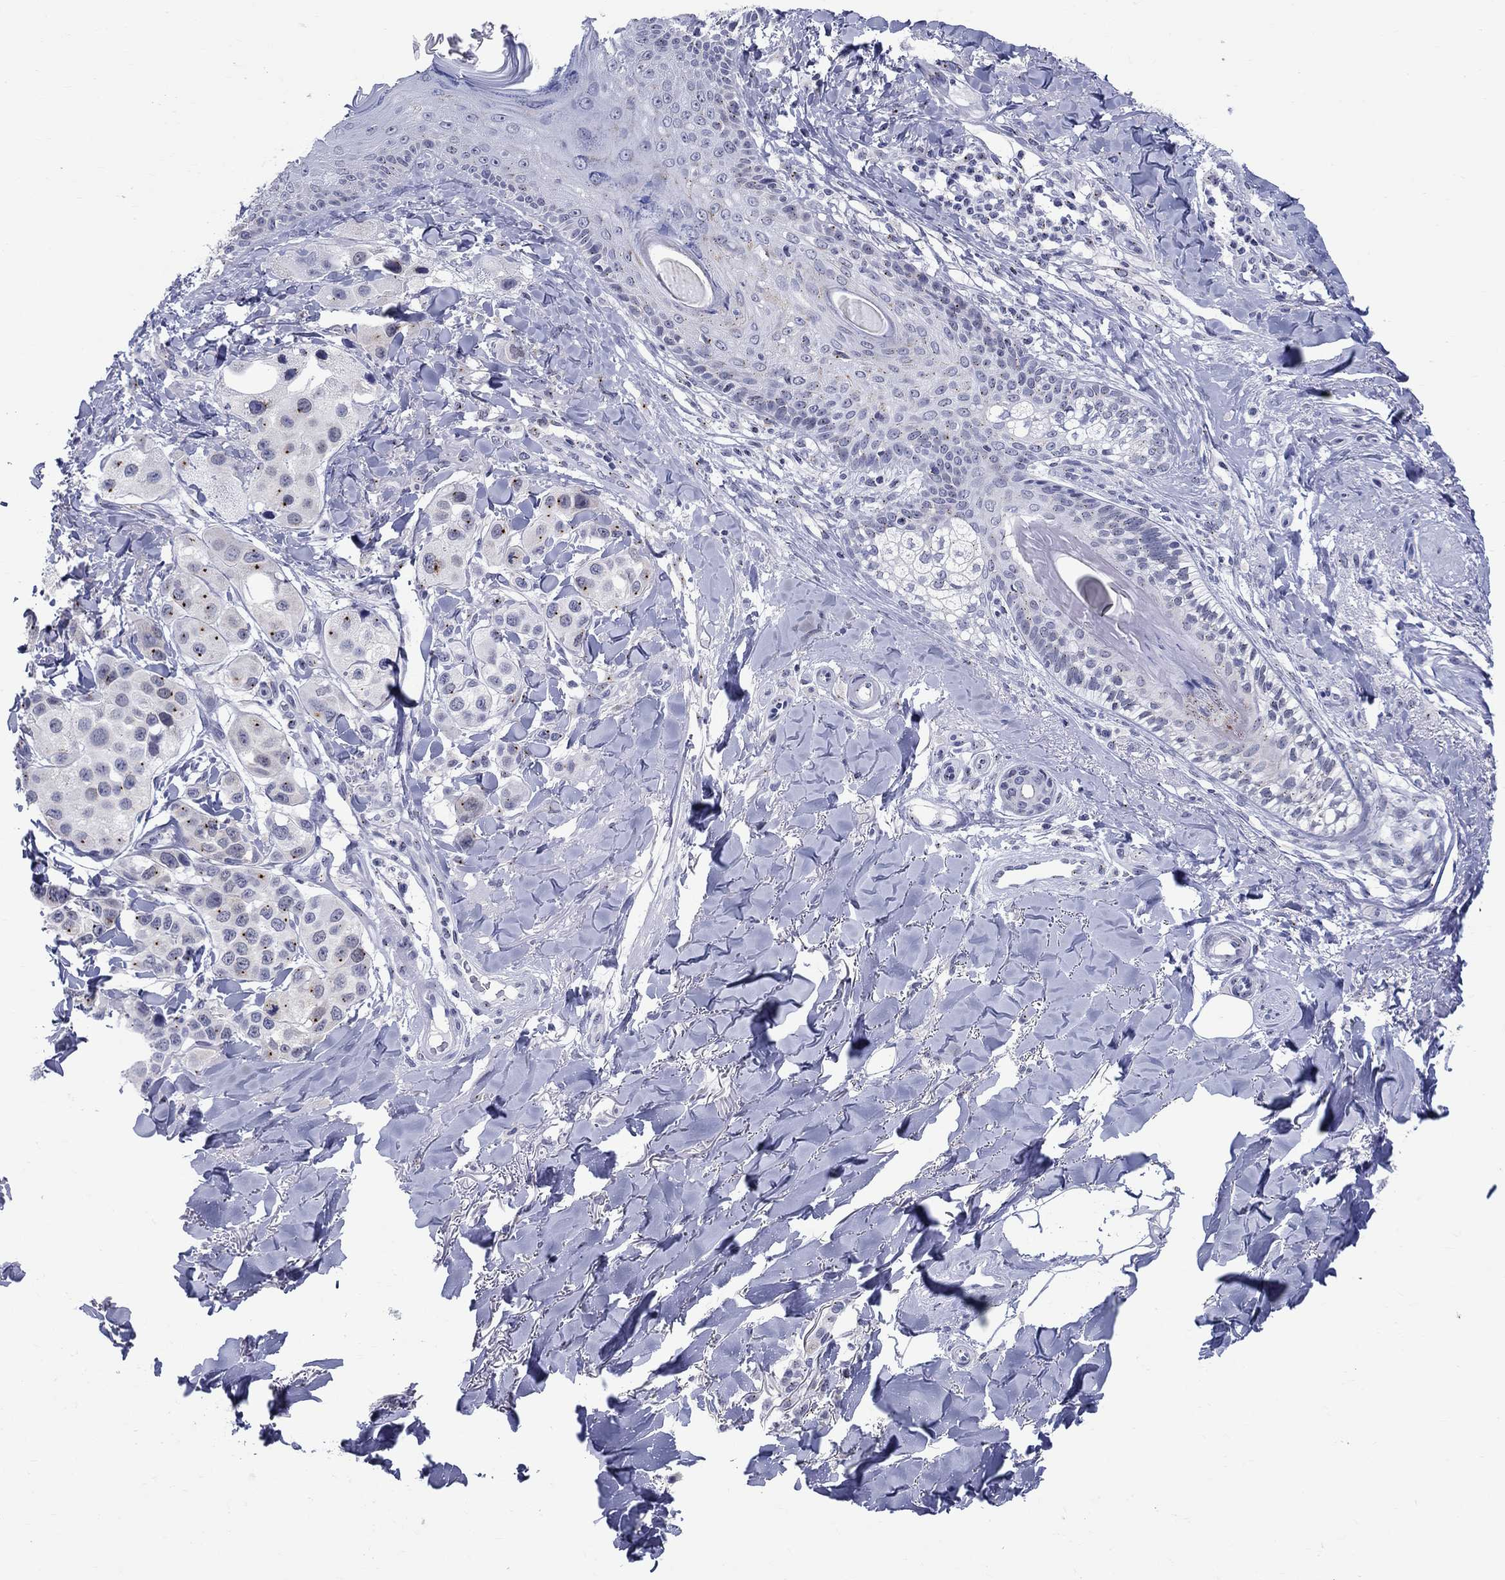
{"staining": {"intensity": "weak", "quantity": ">75%", "location": "cytoplasmic/membranous"}, "tissue": "melanoma", "cell_type": "Tumor cells", "image_type": "cancer", "snomed": [{"axis": "morphology", "description": "Malignant melanoma, NOS"}, {"axis": "topography", "description": "Skin"}], "caption": "DAB immunohistochemical staining of human malignant melanoma demonstrates weak cytoplasmic/membranous protein expression in about >75% of tumor cells. The staining is performed using DAB brown chromogen to label protein expression. The nuclei are counter-stained blue using hematoxylin.", "gene": "CEP43", "patient": {"sex": "male", "age": 57}}